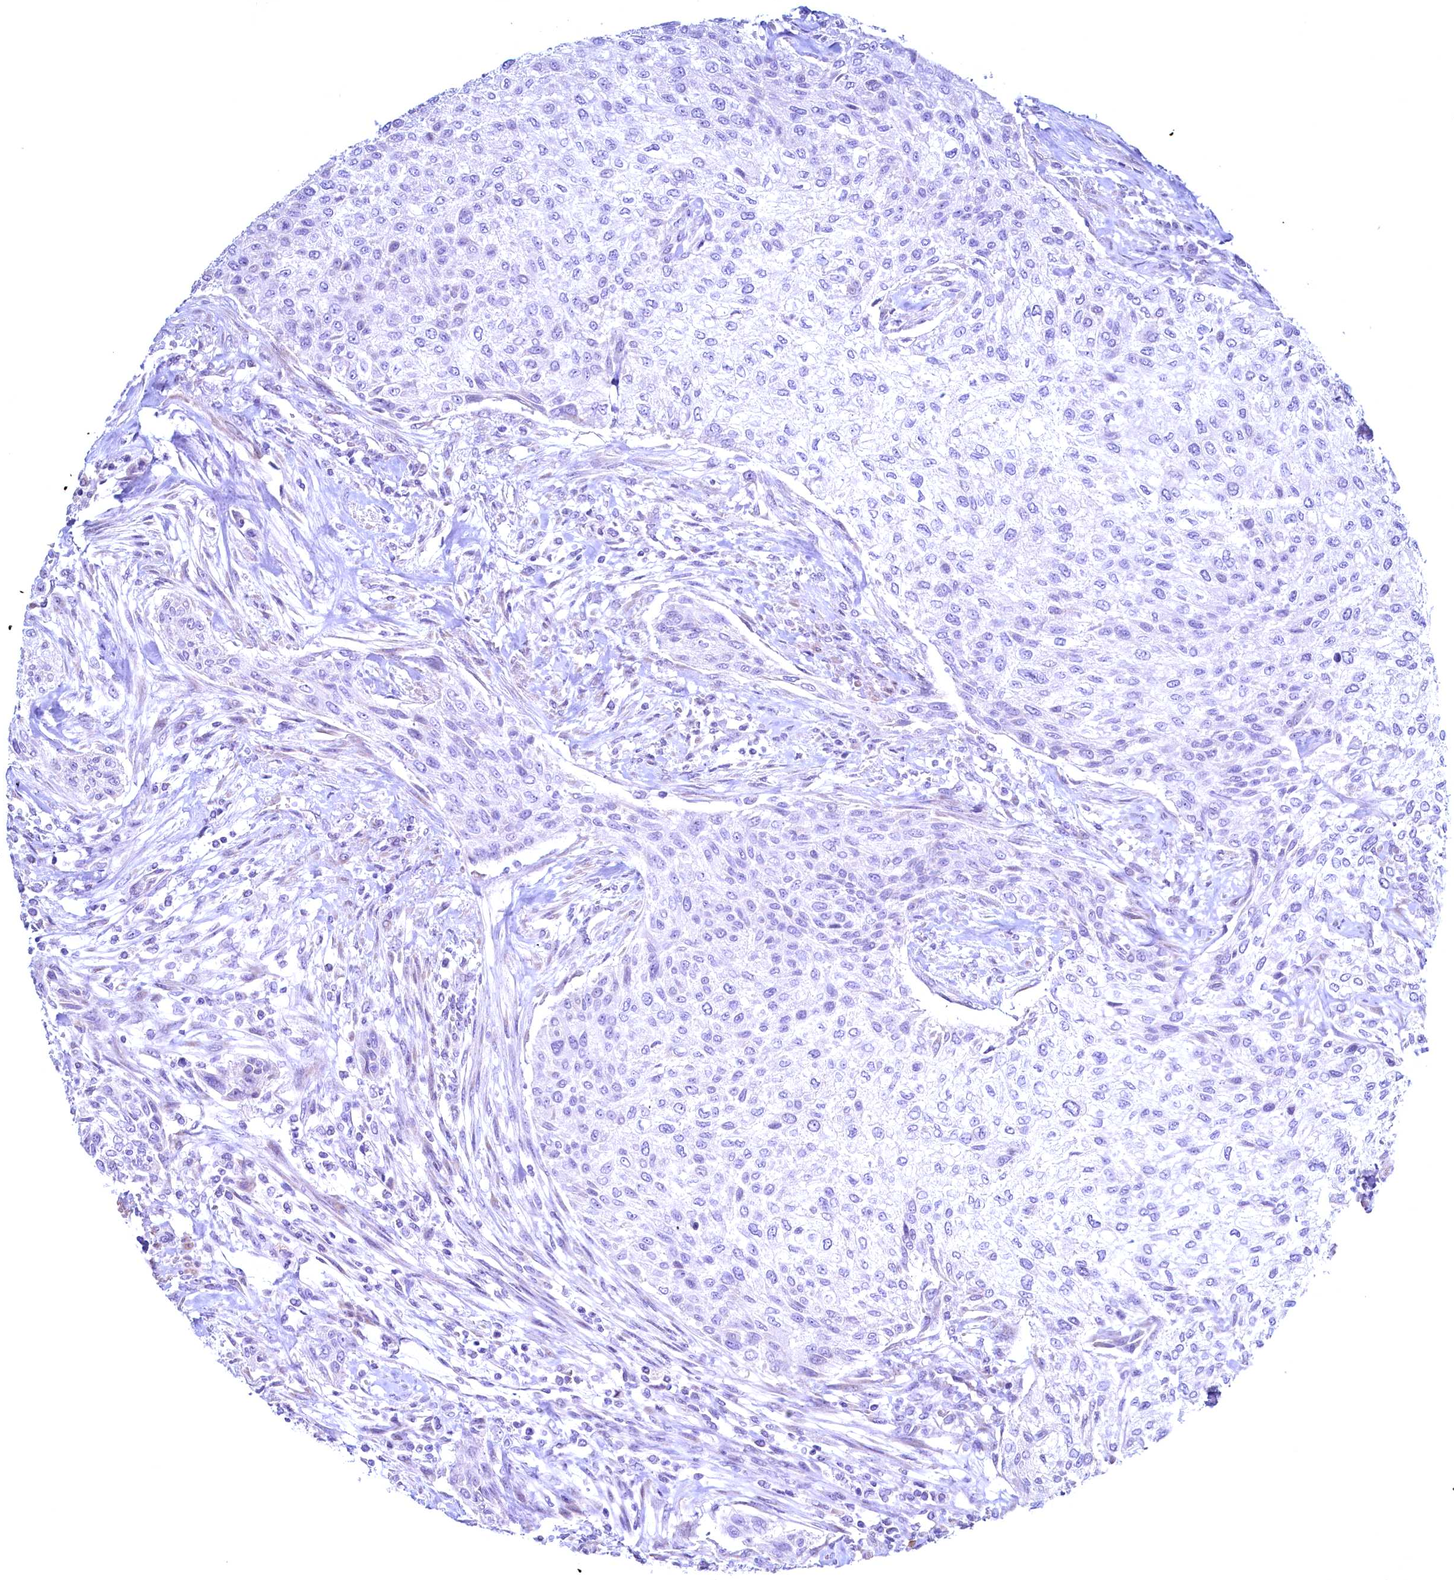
{"staining": {"intensity": "negative", "quantity": "none", "location": "none"}, "tissue": "urothelial cancer", "cell_type": "Tumor cells", "image_type": "cancer", "snomed": [{"axis": "morphology", "description": "Normal tissue, NOS"}, {"axis": "morphology", "description": "Urothelial carcinoma, NOS"}, {"axis": "topography", "description": "Urinary bladder"}, {"axis": "topography", "description": "Peripheral nerve tissue"}], "caption": "An image of transitional cell carcinoma stained for a protein shows no brown staining in tumor cells.", "gene": "MAP1LC3A", "patient": {"sex": "male", "age": 35}}